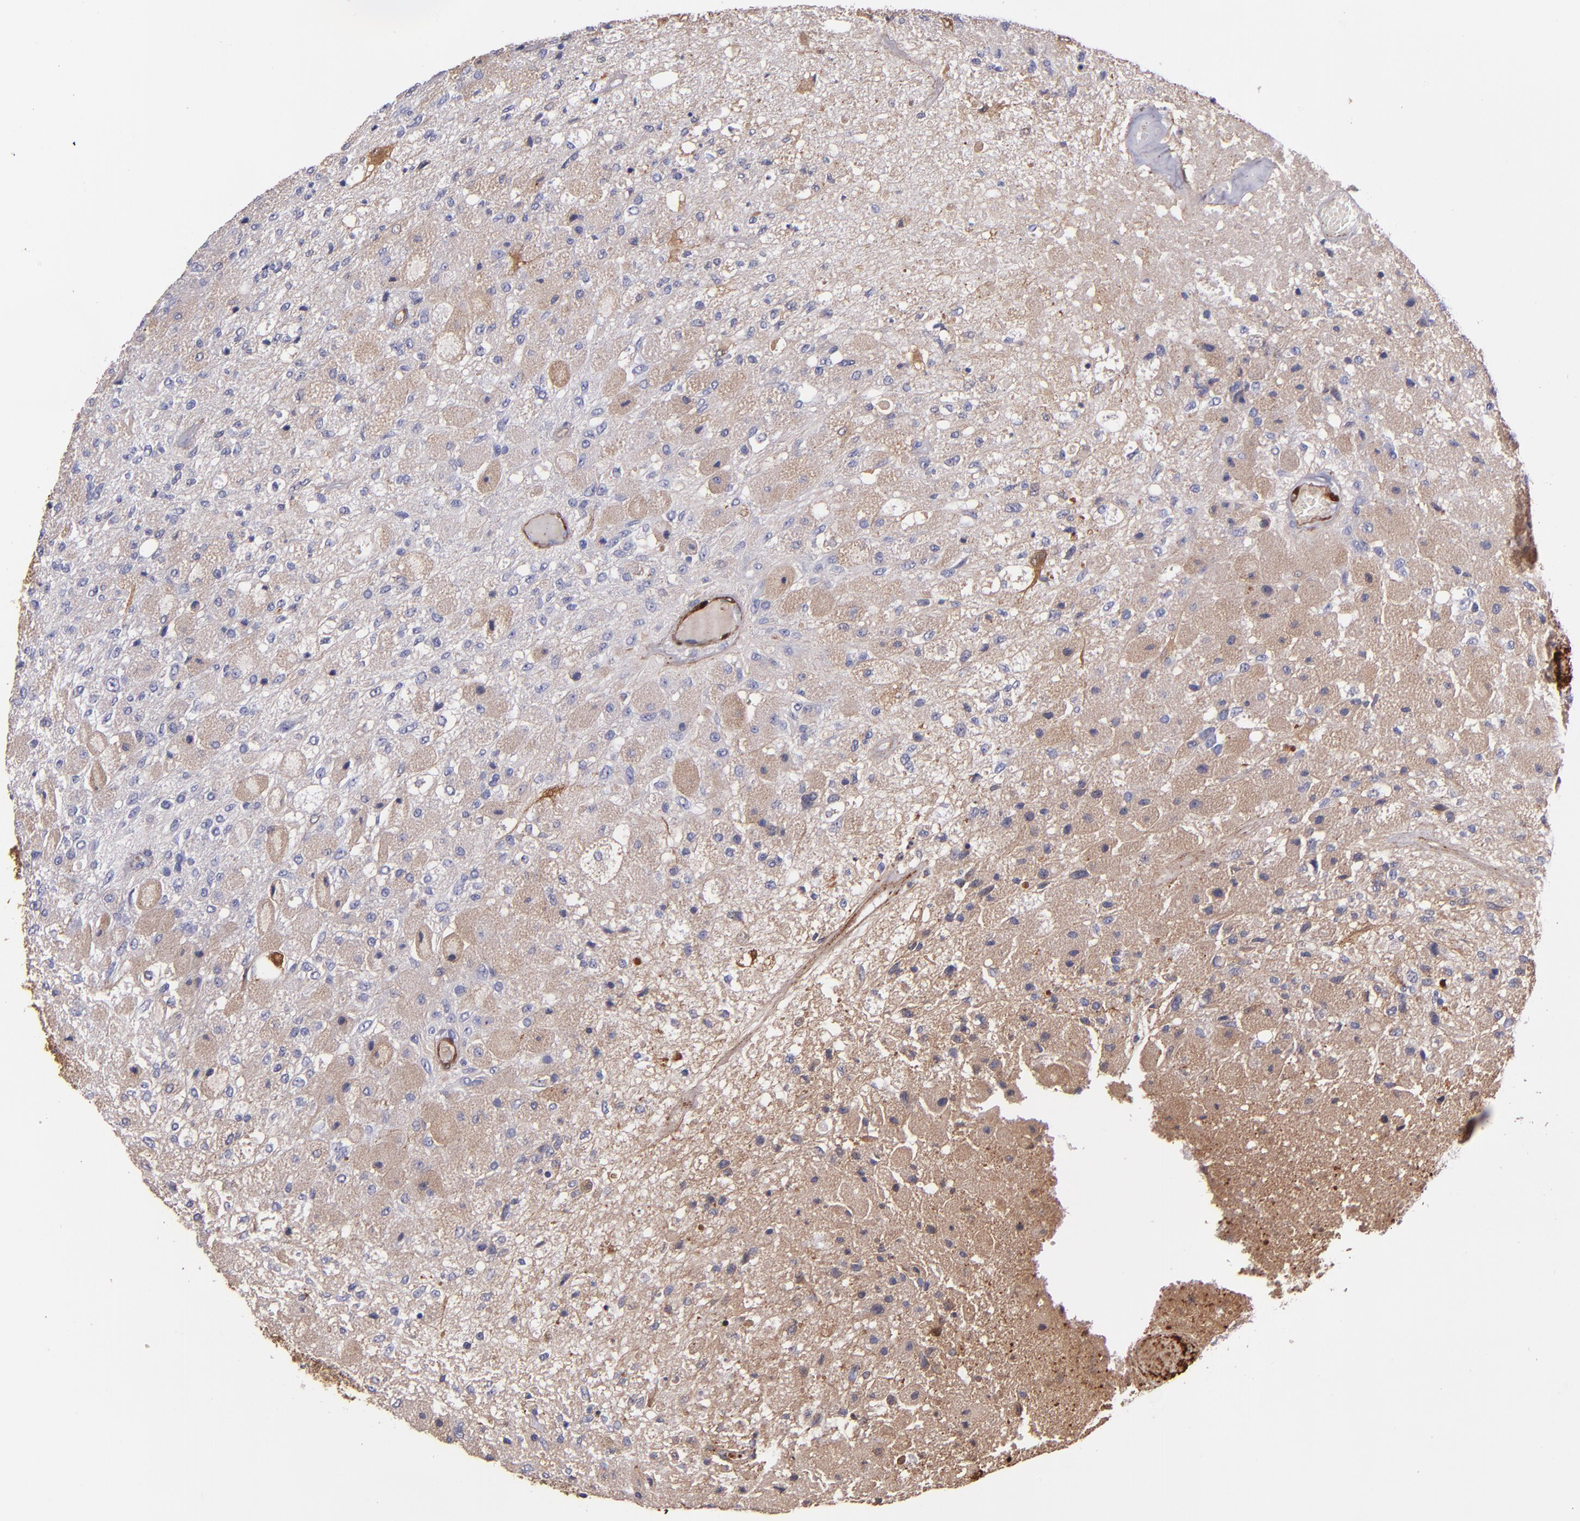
{"staining": {"intensity": "weak", "quantity": "25%-75%", "location": "cytoplasmic/membranous"}, "tissue": "glioma", "cell_type": "Tumor cells", "image_type": "cancer", "snomed": [{"axis": "morphology", "description": "Normal tissue, NOS"}, {"axis": "morphology", "description": "Glioma, malignant, High grade"}, {"axis": "topography", "description": "Cerebral cortex"}], "caption": "Brown immunohistochemical staining in human glioma exhibits weak cytoplasmic/membranous staining in about 25%-75% of tumor cells.", "gene": "VCL", "patient": {"sex": "male", "age": 77}}